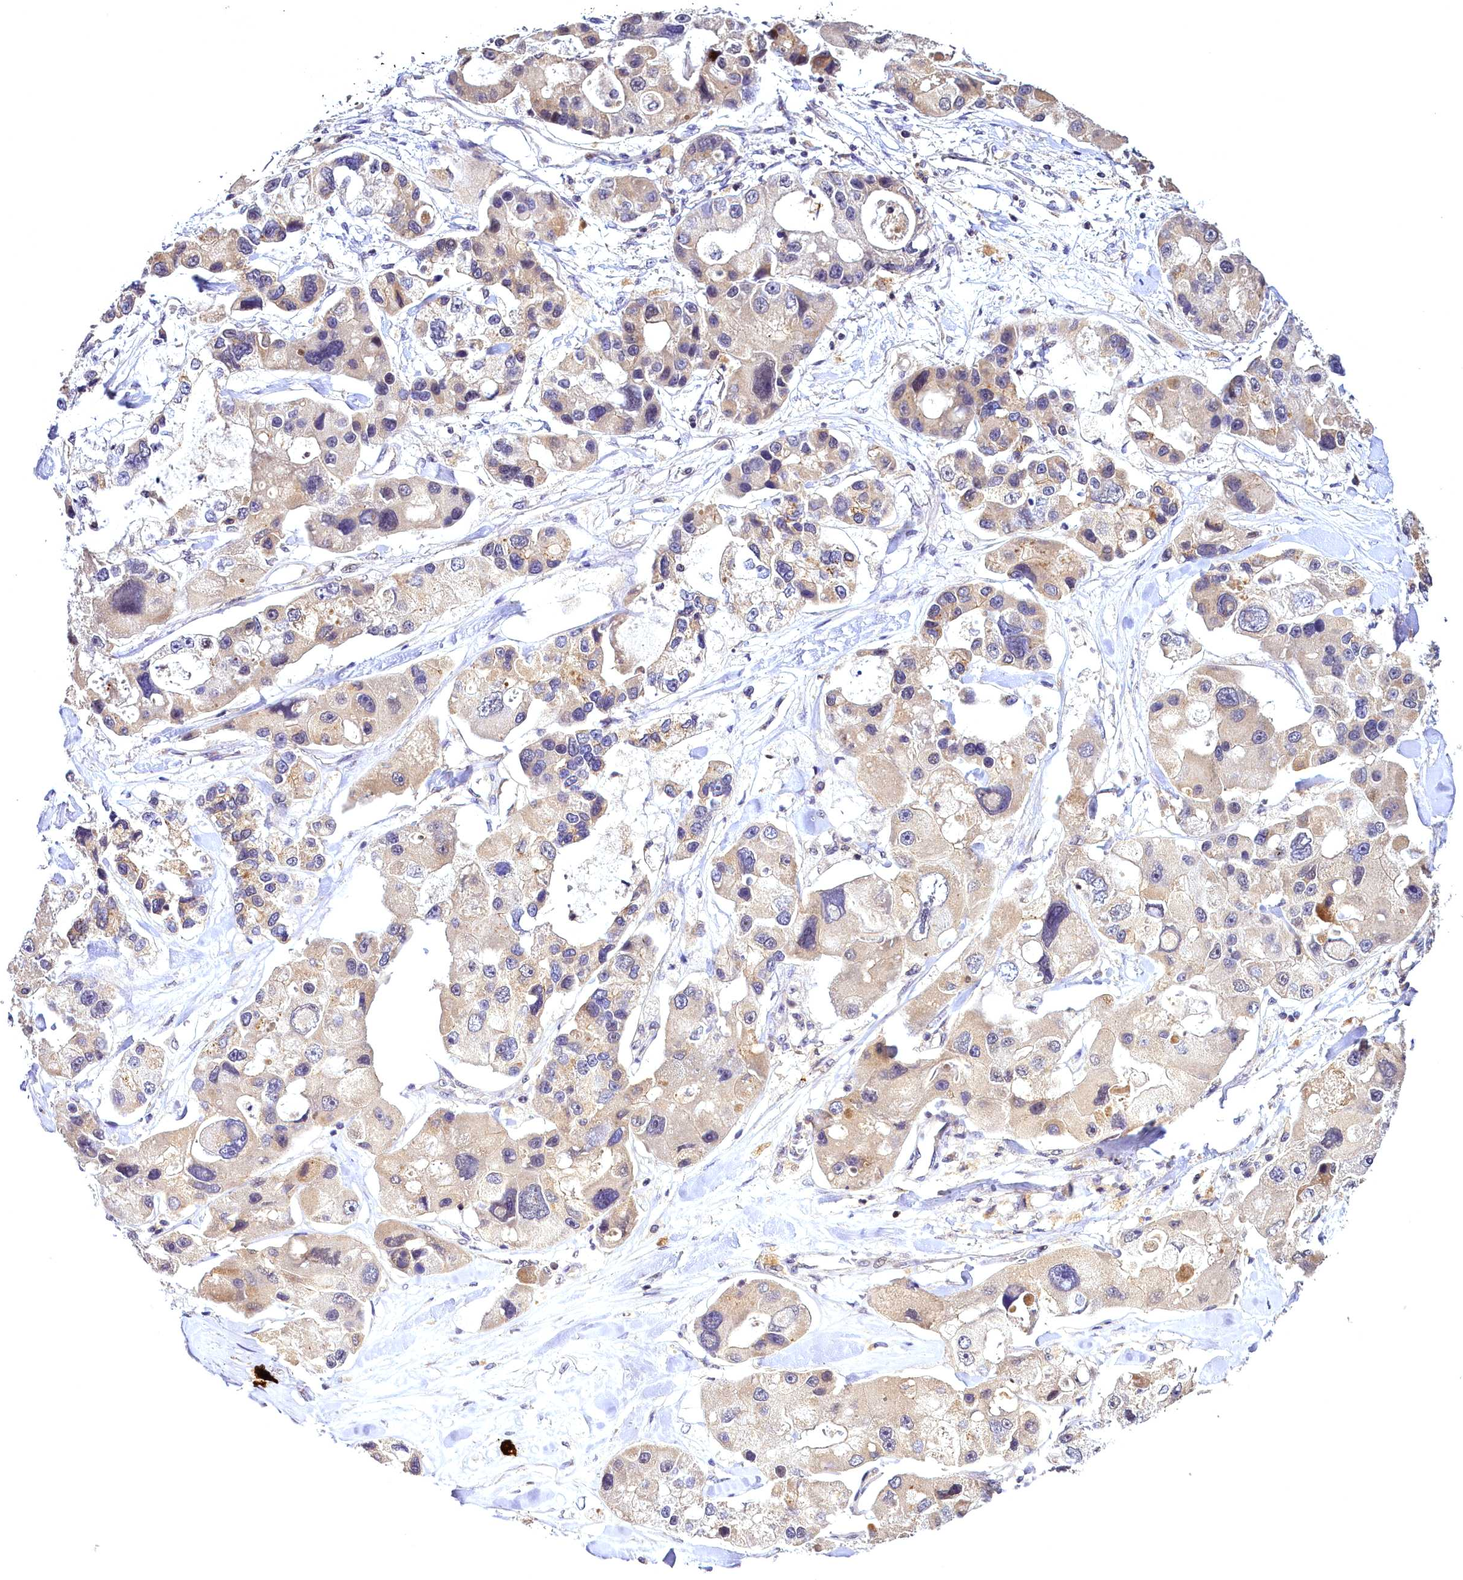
{"staining": {"intensity": "negative", "quantity": "none", "location": "none"}, "tissue": "lung cancer", "cell_type": "Tumor cells", "image_type": "cancer", "snomed": [{"axis": "morphology", "description": "Adenocarcinoma, NOS"}, {"axis": "topography", "description": "Lung"}], "caption": "High power microscopy photomicrograph of an immunohistochemistry image of lung cancer (adenocarcinoma), revealing no significant expression in tumor cells.", "gene": "TMEM39A", "patient": {"sex": "female", "age": 54}}